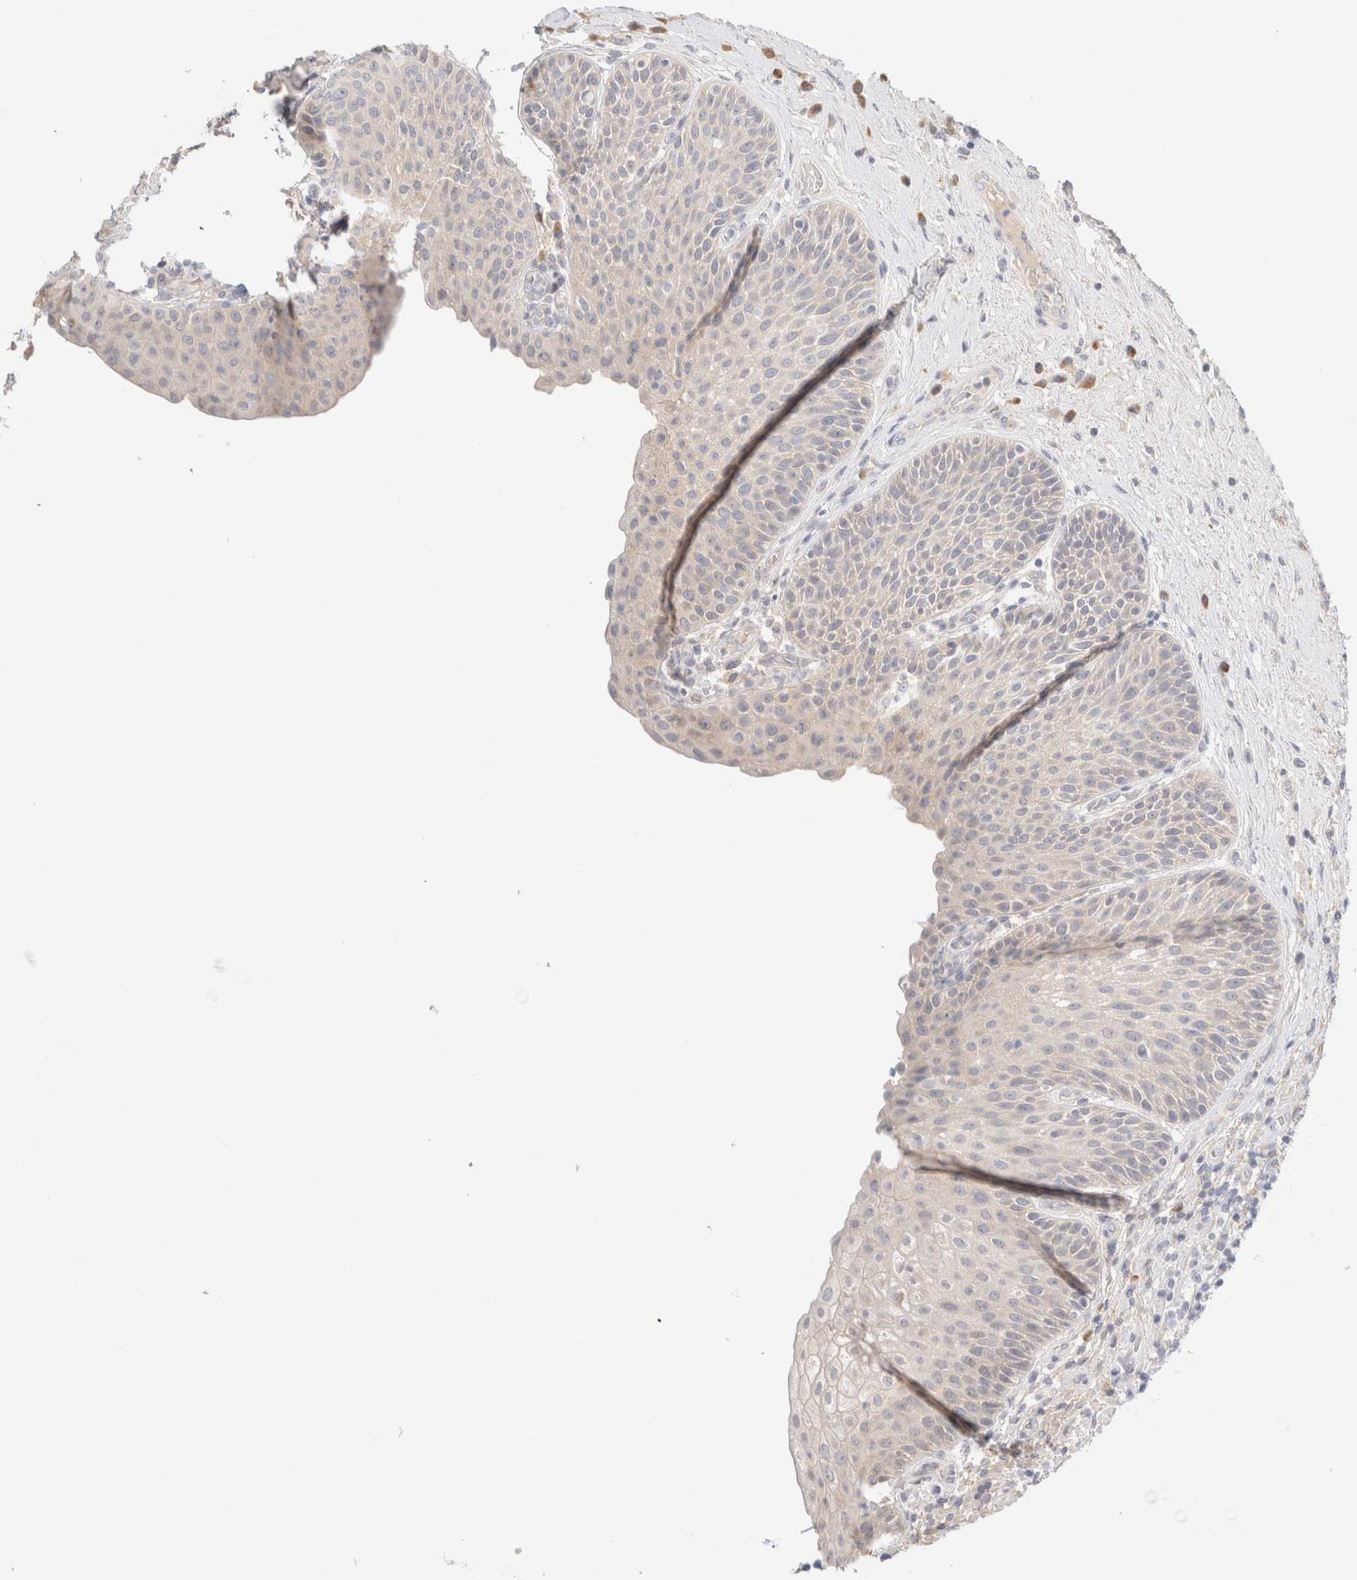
{"staining": {"intensity": "weak", "quantity": "<25%", "location": "cytoplasmic/membranous"}, "tissue": "urinary bladder", "cell_type": "Urothelial cells", "image_type": "normal", "snomed": [{"axis": "morphology", "description": "Normal tissue, NOS"}, {"axis": "topography", "description": "Urinary bladder"}], "caption": "Urinary bladder stained for a protein using immunohistochemistry (IHC) demonstrates no expression urothelial cells.", "gene": "SPRTN", "patient": {"sex": "female", "age": 62}}